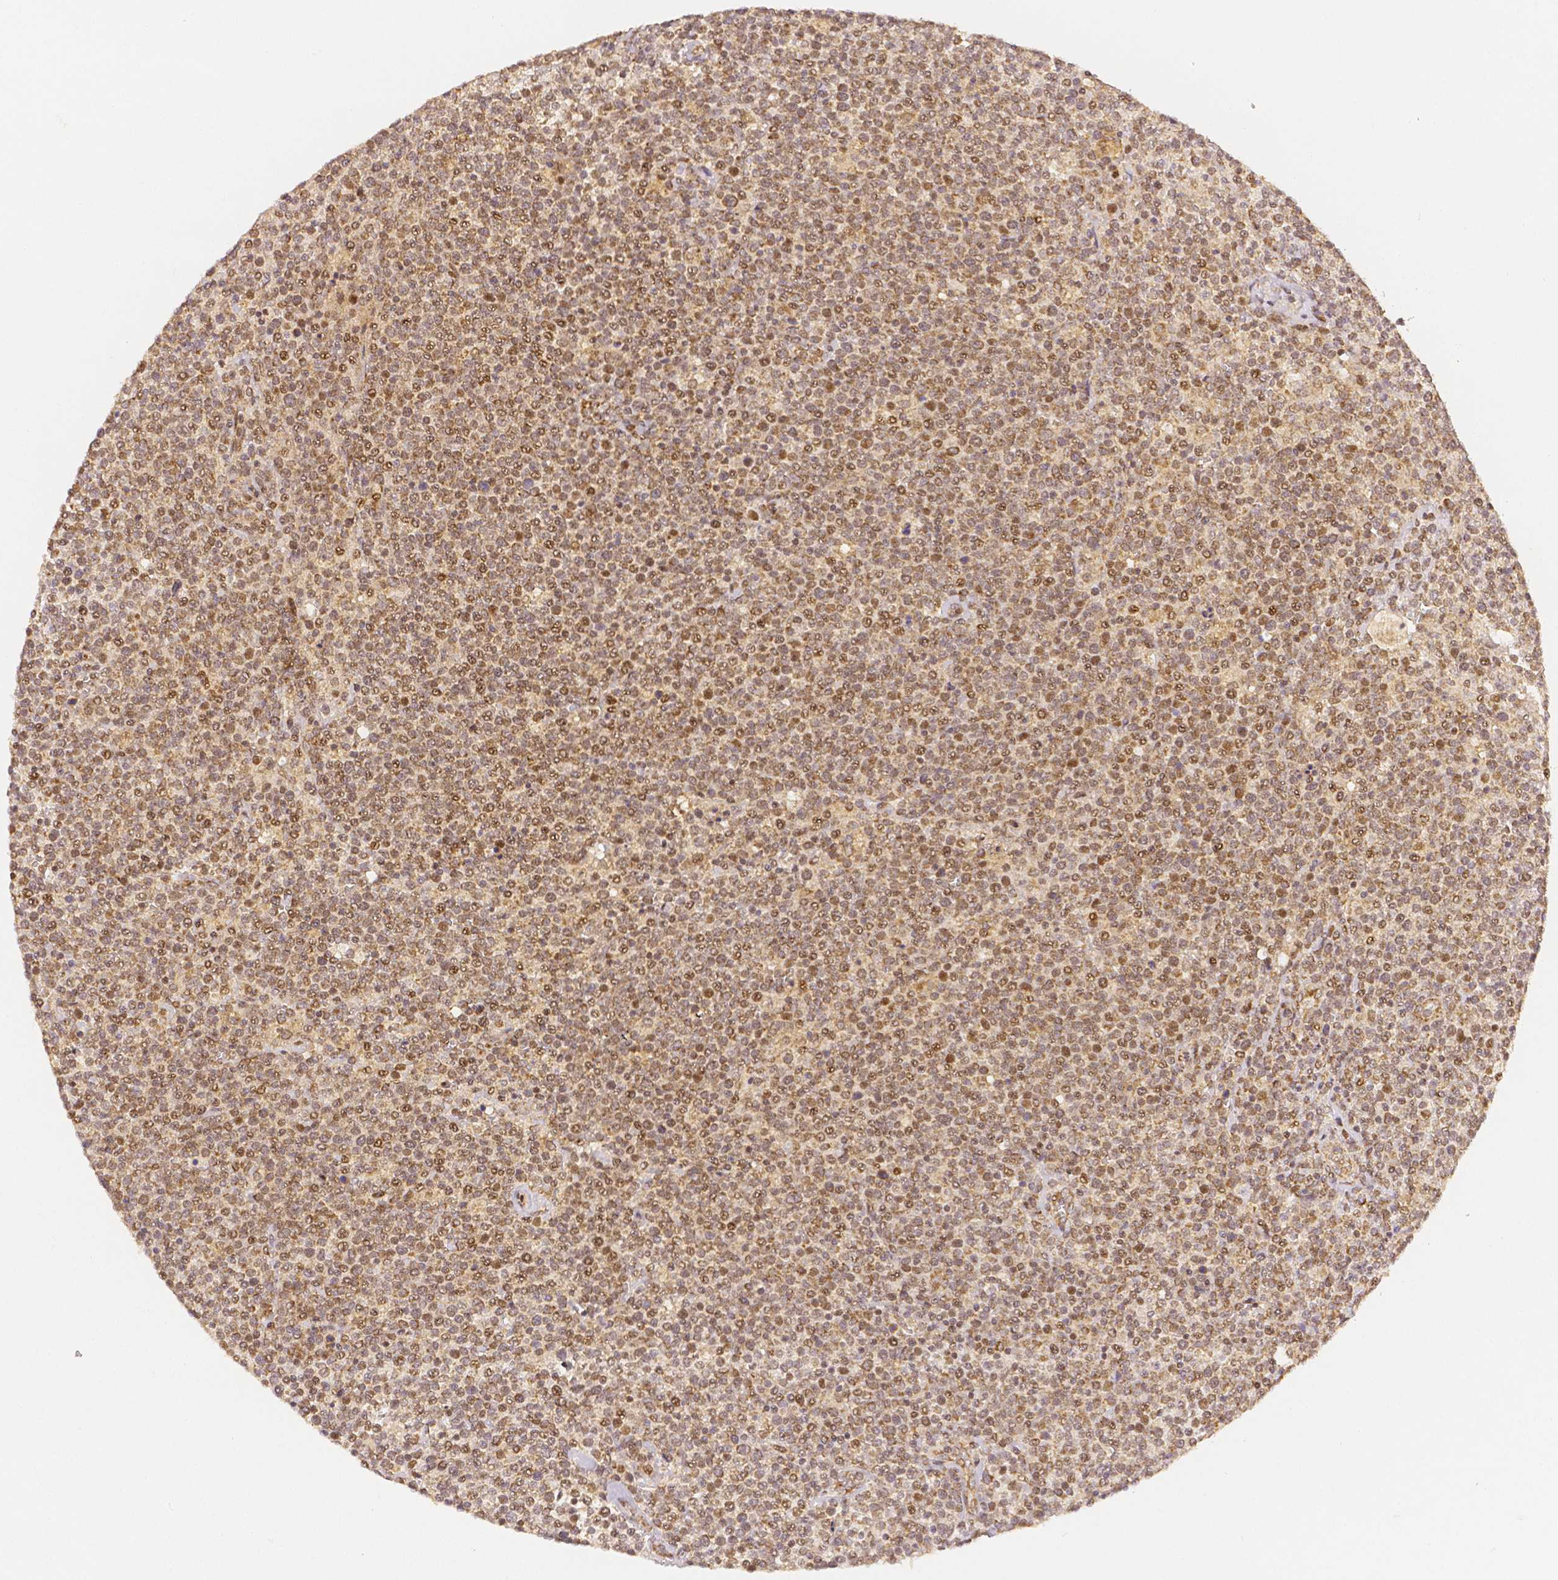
{"staining": {"intensity": "moderate", "quantity": ">75%", "location": "nuclear"}, "tissue": "lymphoma", "cell_type": "Tumor cells", "image_type": "cancer", "snomed": [{"axis": "morphology", "description": "Malignant lymphoma, non-Hodgkin's type, High grade"}, {"axis": "topography", "description": "Lymph node"}], "caption": "Lymphoma stained with a brown dye displays moderate nuclear positive expression in about >75% of tumor cells.", "gene": "RHOT1", "patient": {"sex": "male", "age": 61}}